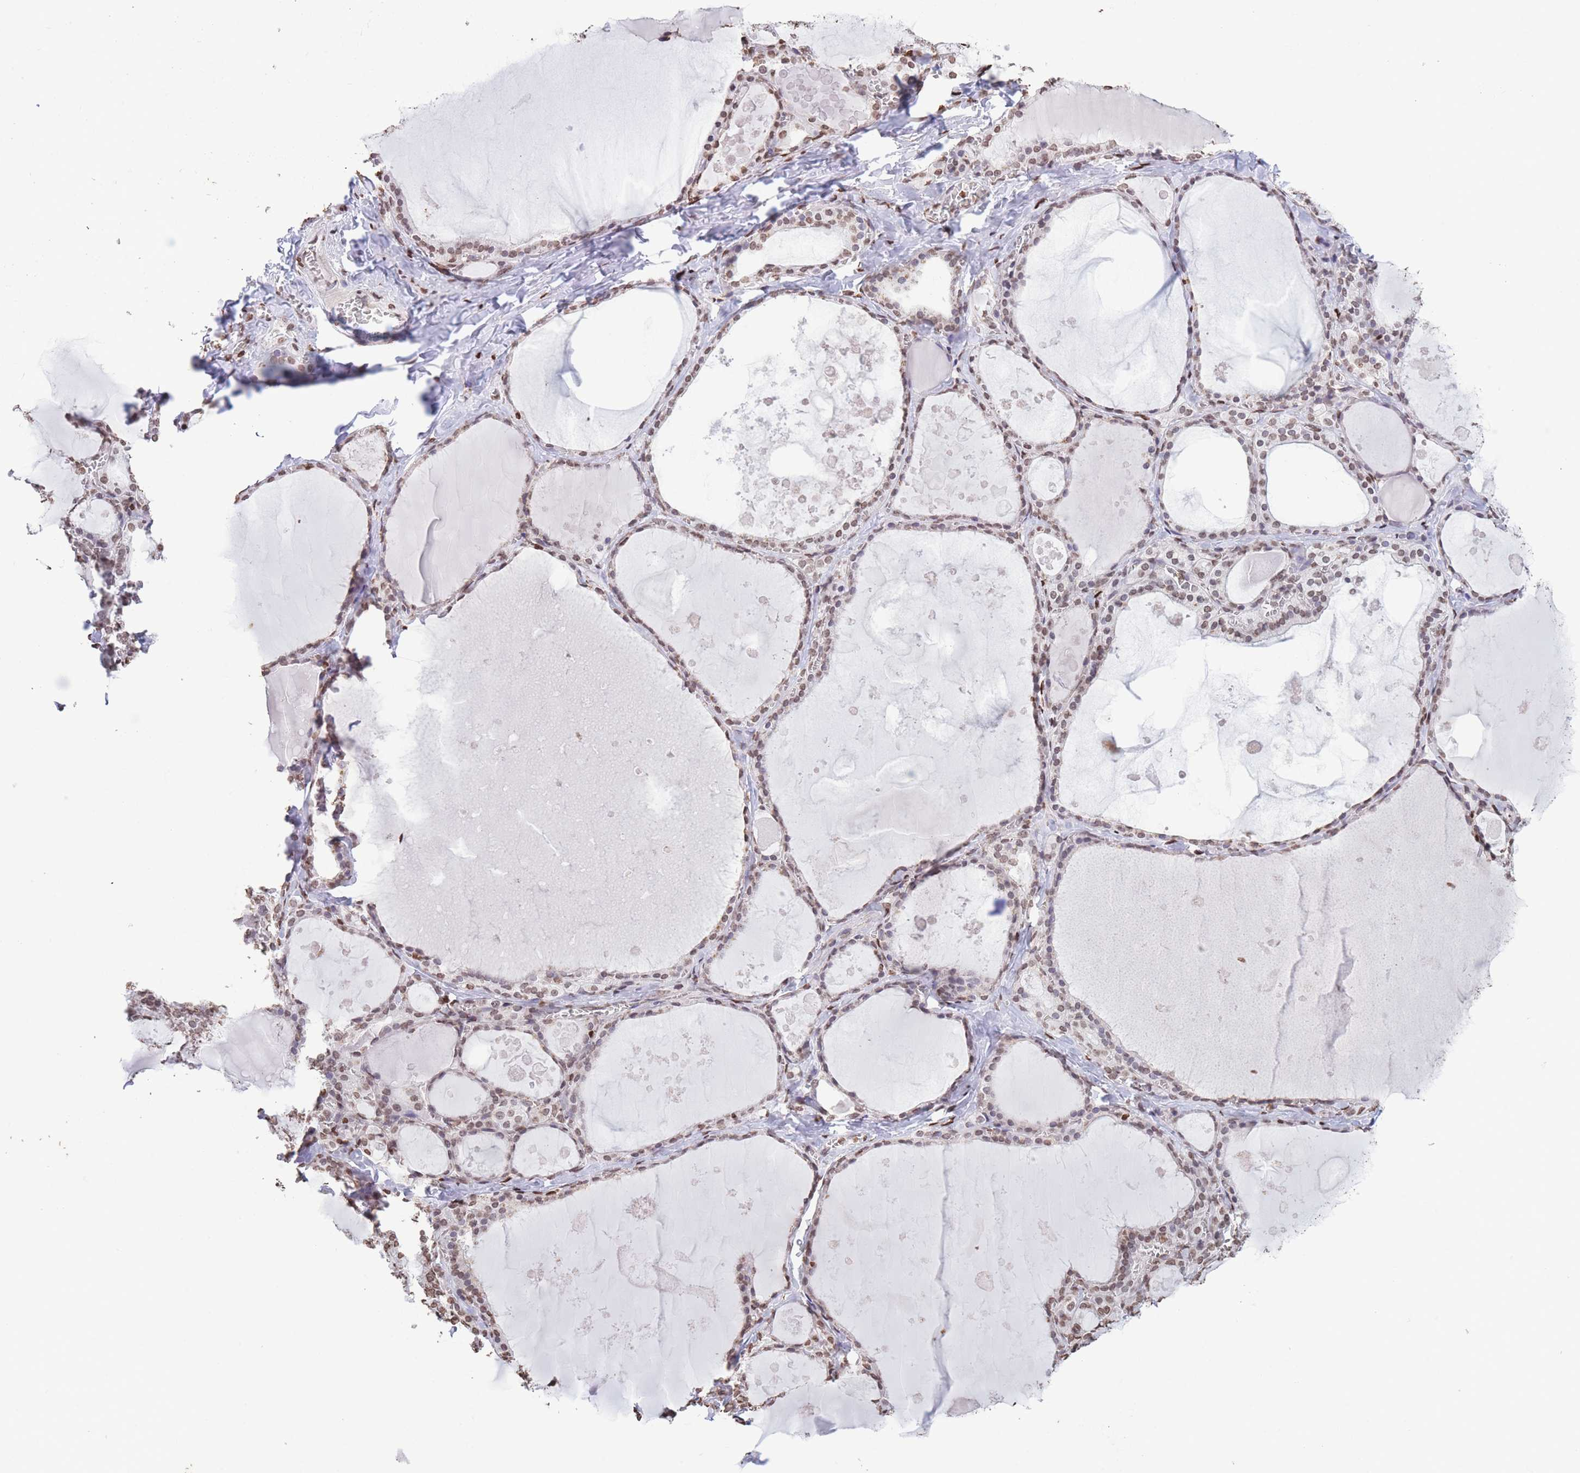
{"staining": {"intensity": "moderate", "quantity": ">75%", "location": "nuclear"}, "tissue": "thyroid gland", "cell_type": "Glandular cells", "image_type": "normal", "snomed": [{"axis": "morphology", "description": "Normal tissue, NOS"}, {"axis": "topography", "description": "Thyroid gland"}], "caption": "Thyroid gland stained with a brown dye shows moderate nuclear positive positivity in approximately >75% of glandular cells.", "gene": "H2BC10", "patient": {"sex": "male", "age": 56}}